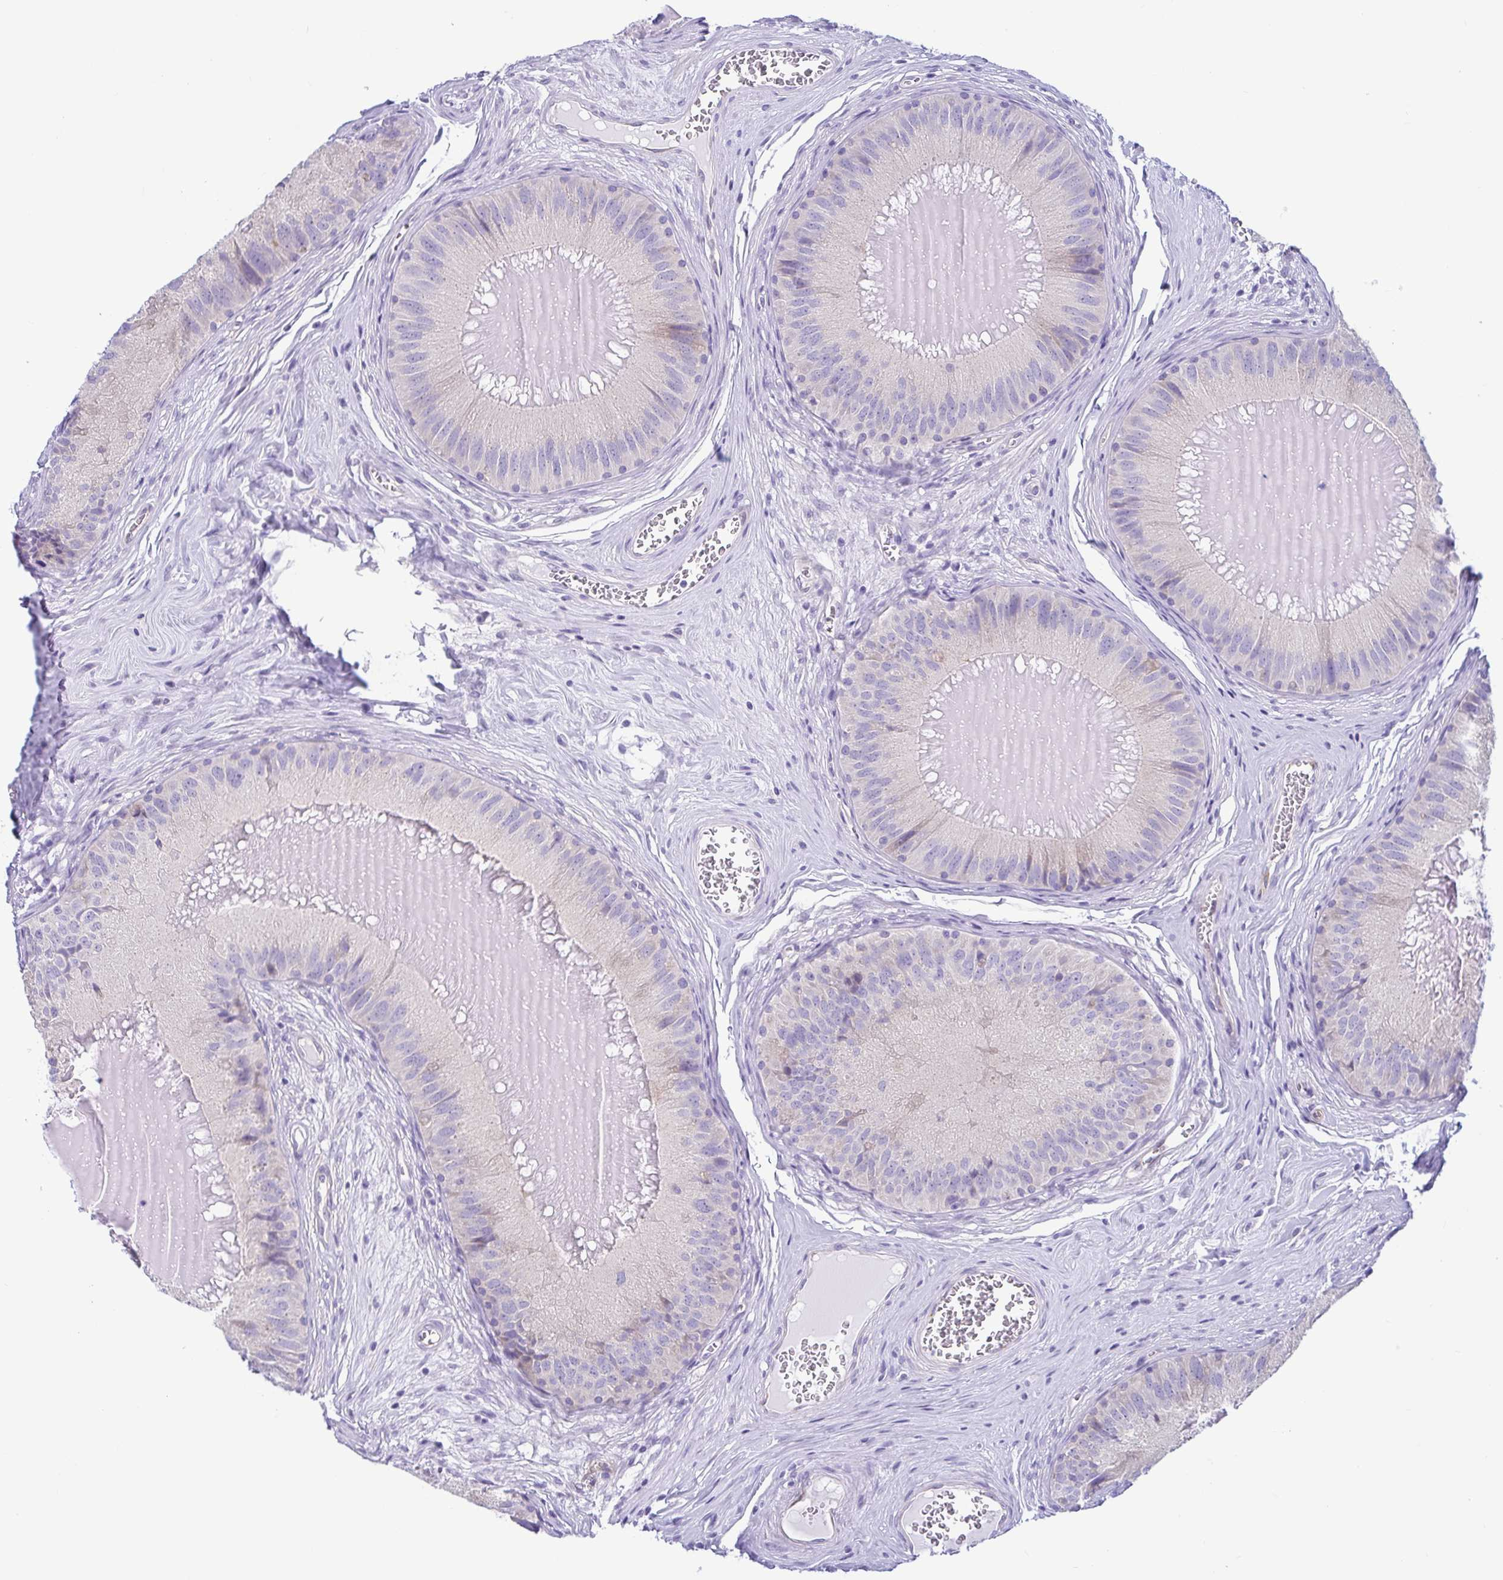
{"staining": {"intensity": "negative", "quantity": "none", "location": "none"}, "tissue": "epididymis", "cell_type": "Glandular cells", "image_type": "normal", "snomed": [{"axis": "morphology", "description": "Normal tissue, NOS"}, {"axis": "topography", "description": "Epididymis, spermatic cord, NOS"}], "caption": "IHC histopathology image of normal human epididymis stained for a protein (brown), which shows no positivity in glandular cells. The staining was performed using DAB to visualize the protein expression in brown, while the nuclei were stained in blue with hematoxylin (Magnification: 20x).", "gene": "TNNI2", "patient": {"sex": "male", "age": 39}}